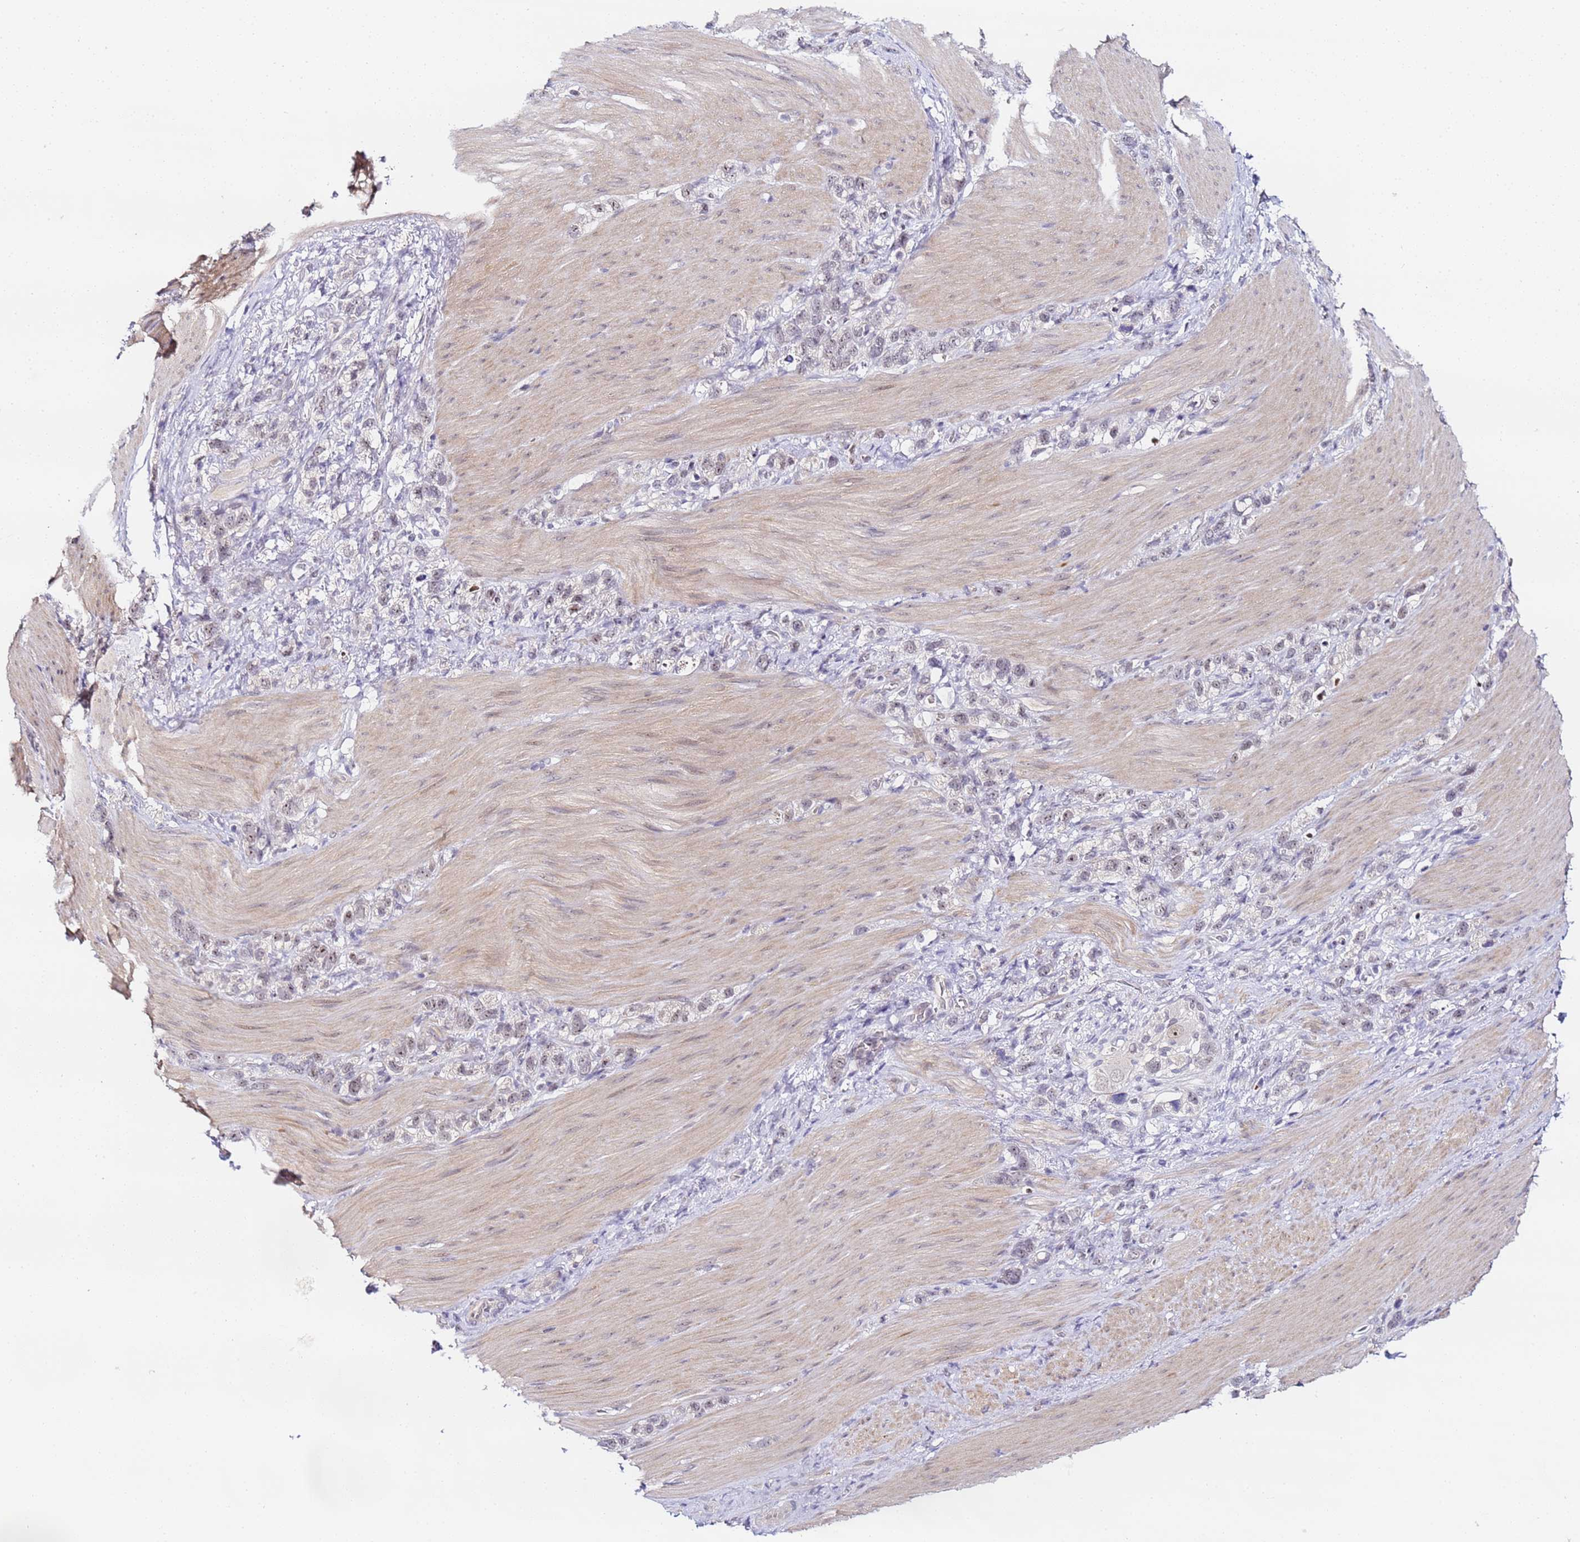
{"staining": {"intensity": "weak", "quantity": "<25%", "location": "nuclear"}, "tissue": "stomach cancer", "cell_type": "Tumor cells", "image_type": "cancer", "snomed": [{"axis": "morphology", "description": "Adenocarcinoma, NOS"}, {"axis": "topography", "description": "Stomach"}], "caption": "There is no significant expression in tumor cells of stomach cancer (adenocarcinoma). The staining is performed using DAB brown chromogen with nuclei counter-stained in using hematoxylin.", "gene": "LSM3", "patient": {"sex": "female", "age": 65}}